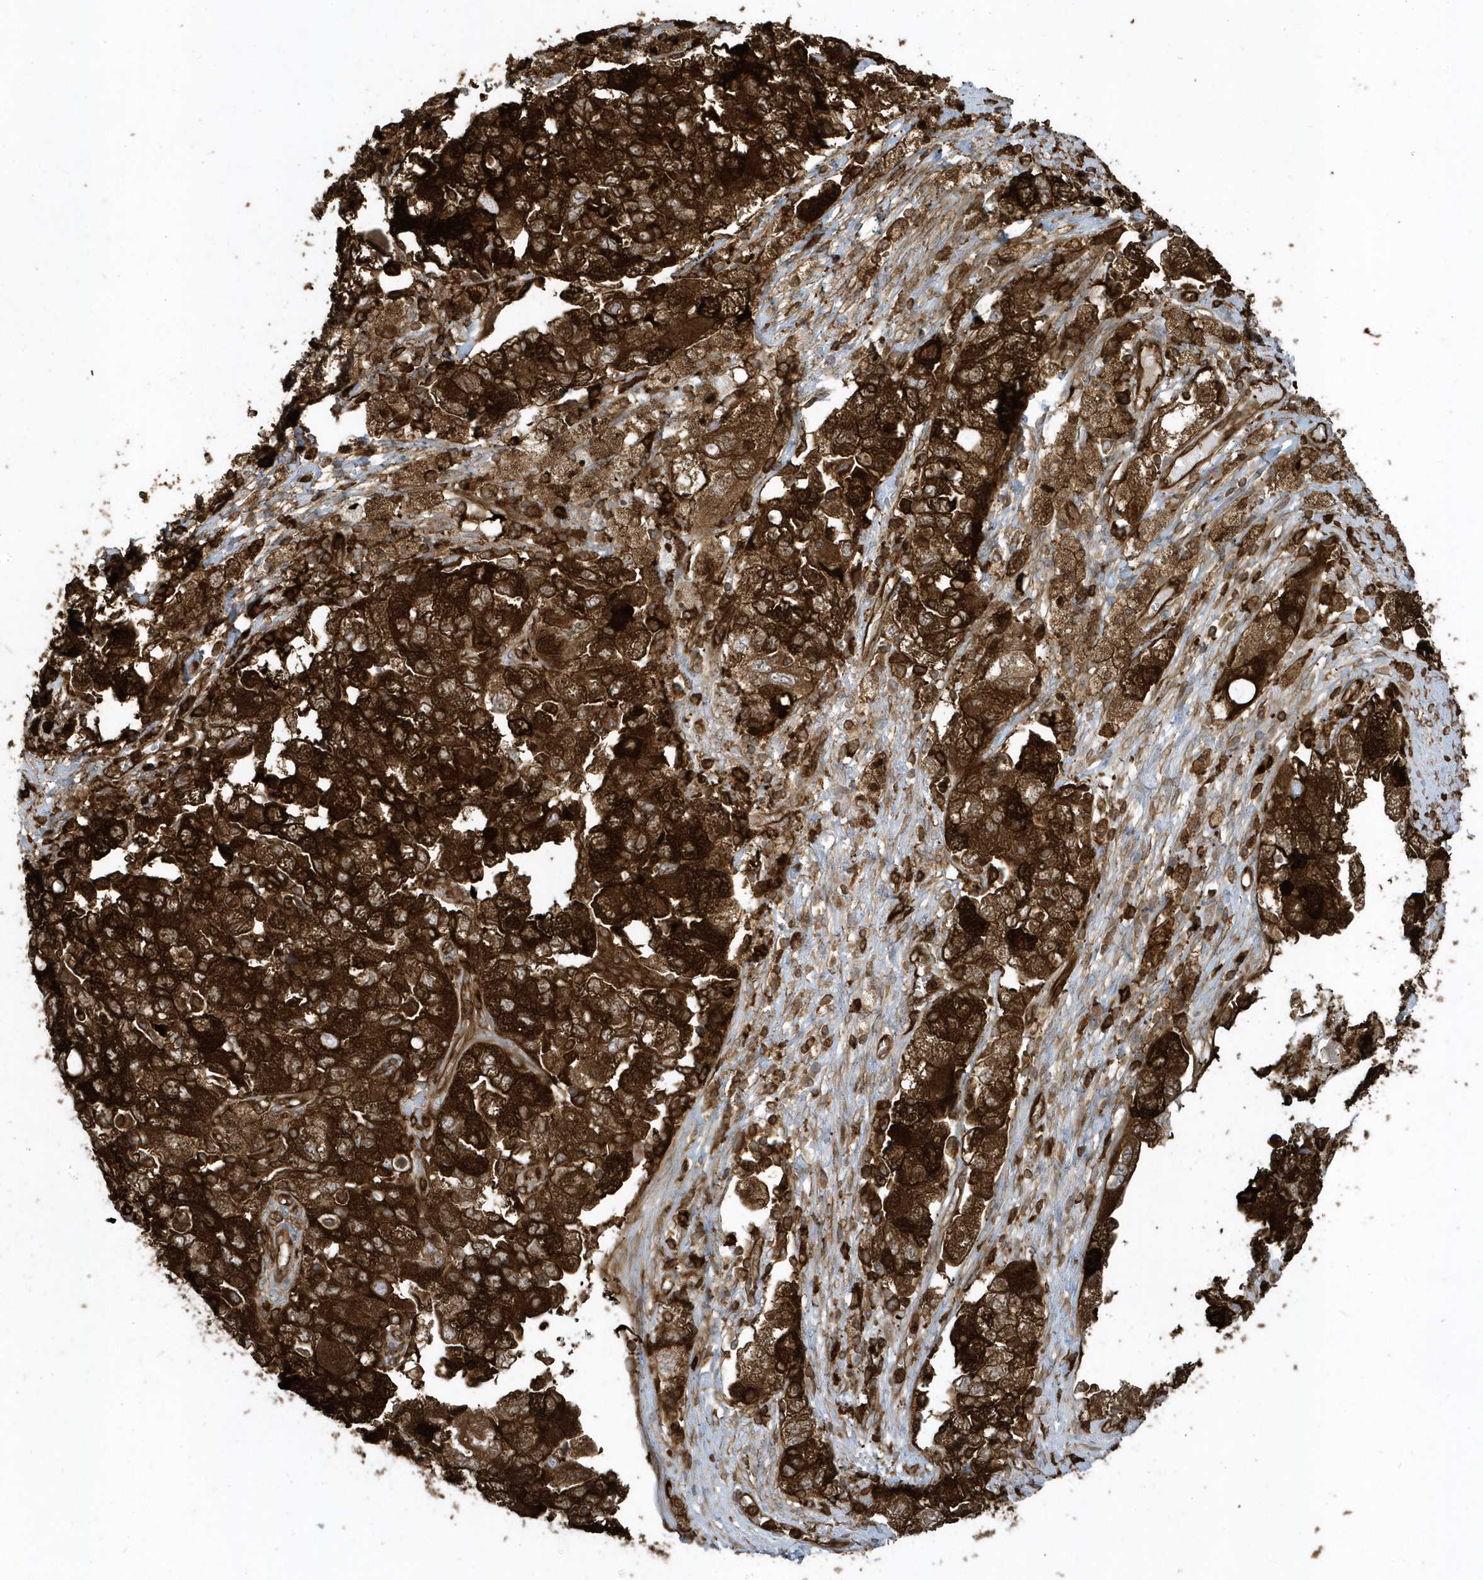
{"staining": {"intensity": "strong", "quantity": ">75%", "location": "cytoplasmic/membranous"}, "tissue": "ovarian cancer", "cell_type": "Tumor cells", "image_type": "cancer", "snomed": [{"axis": "morphology", "description": "Carcinoma, NOS"}, {"axis": "morphology", "description": "Cystadenocarcinoma, serous, NOS"}, {"axis": "topography", "description": "Ovary"}], "caption": "DAB immunohistochemical staining of human ovarian cancer demonstrates strong cytoplasmic/membranous protein positivity in about >75% of tumor cells.", "gene": "CLCN6", "patient": {"sex": "female", "age": 69}}